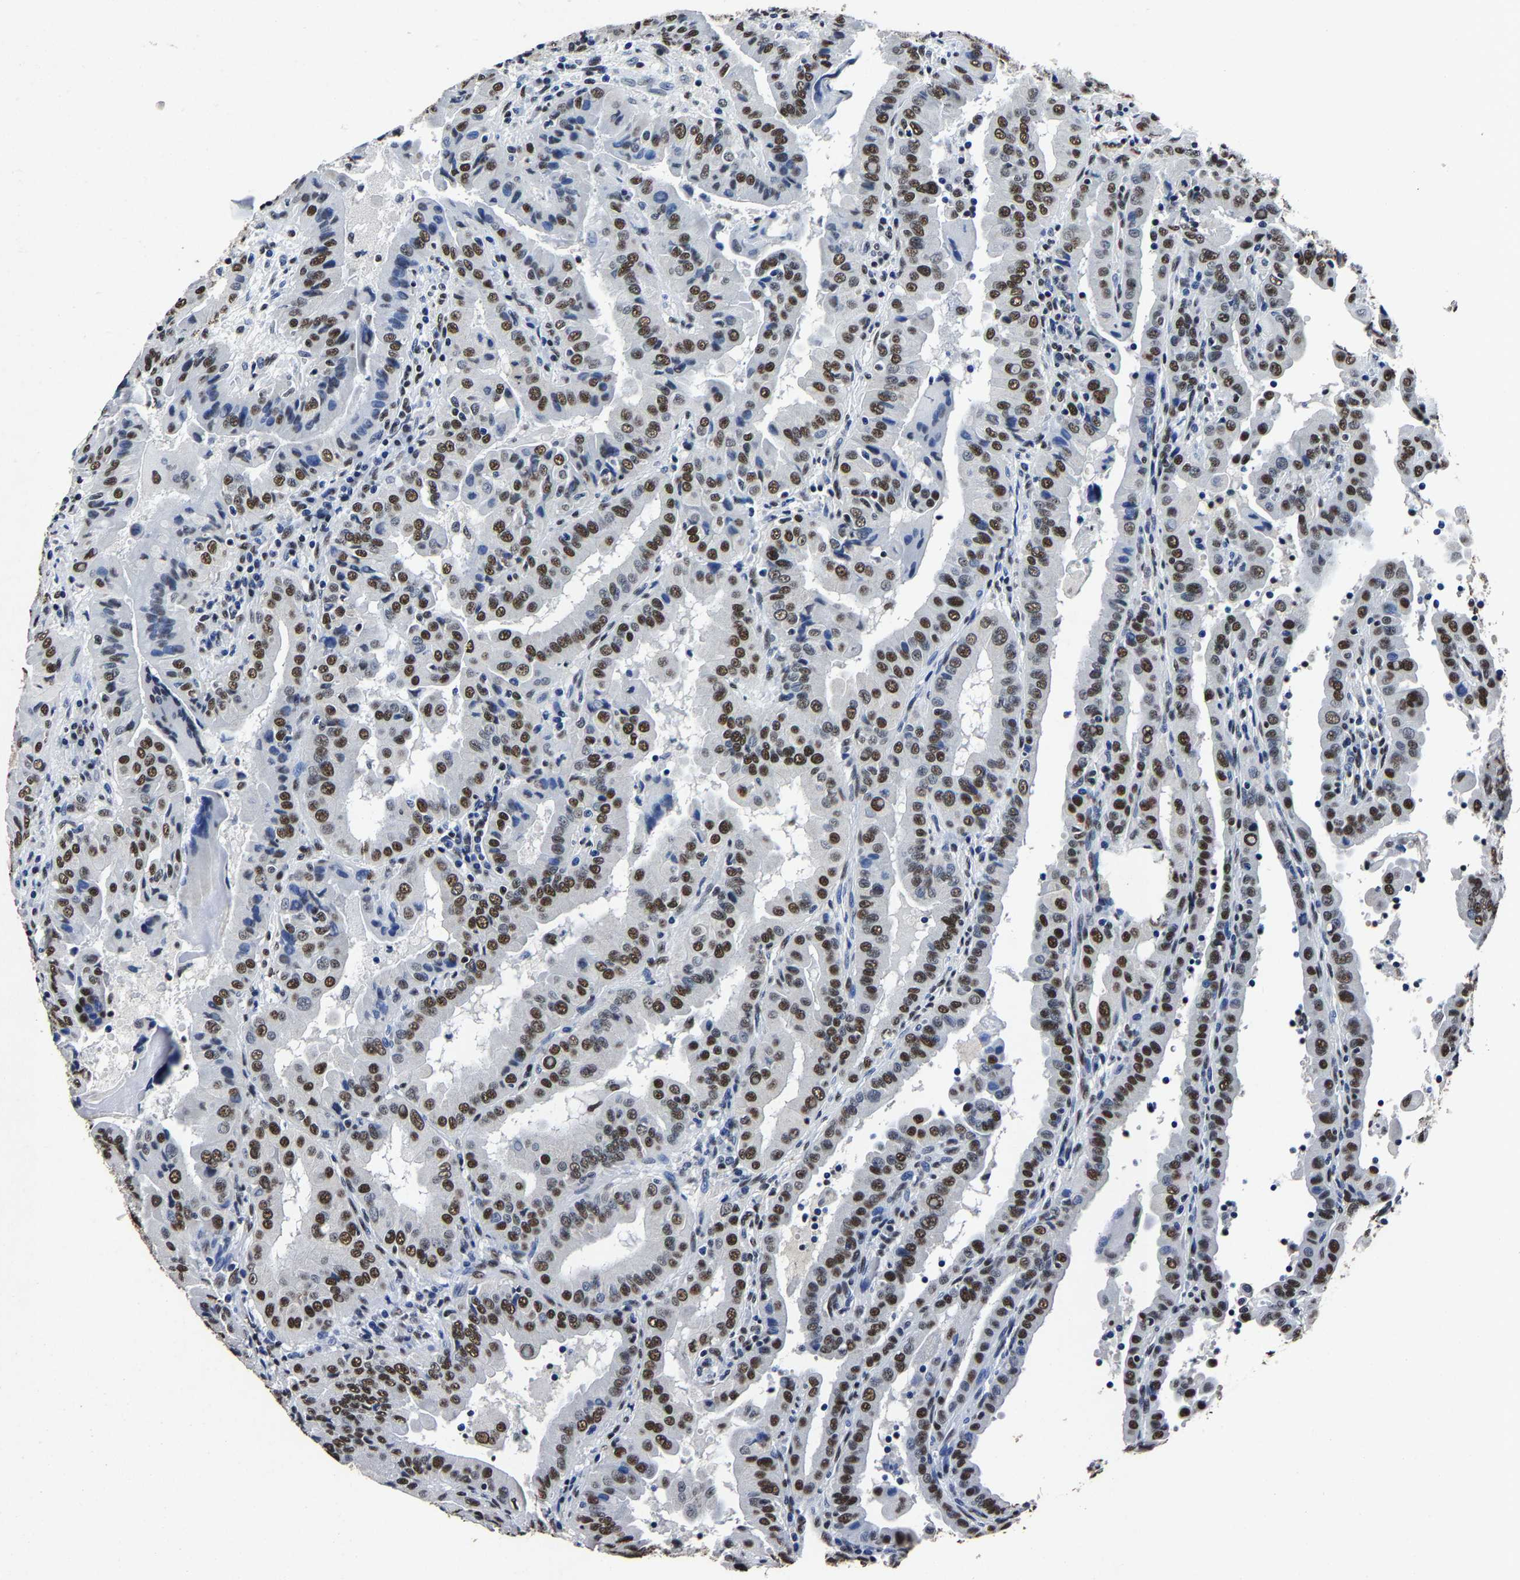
{"staining": {"intensity": "moderate", "quantity": ">75%", "location": "nuclear"}, "tissue": "thyroid cancer", "cell_type": "Tumor cells", "image_type": "cancer", "snomed": [{"axis": "morphology", "description": "Papillary adenocarcinoma, NOS"}, {"axis": "topography", "description": "Thyroid gland"}], "caption": "Moderate nuclear positivity is identified in approximately >75% of tumor cells in thyroid cancer.", "gene": "RBM45", "patient": {"sex": "male", "age": 33}}